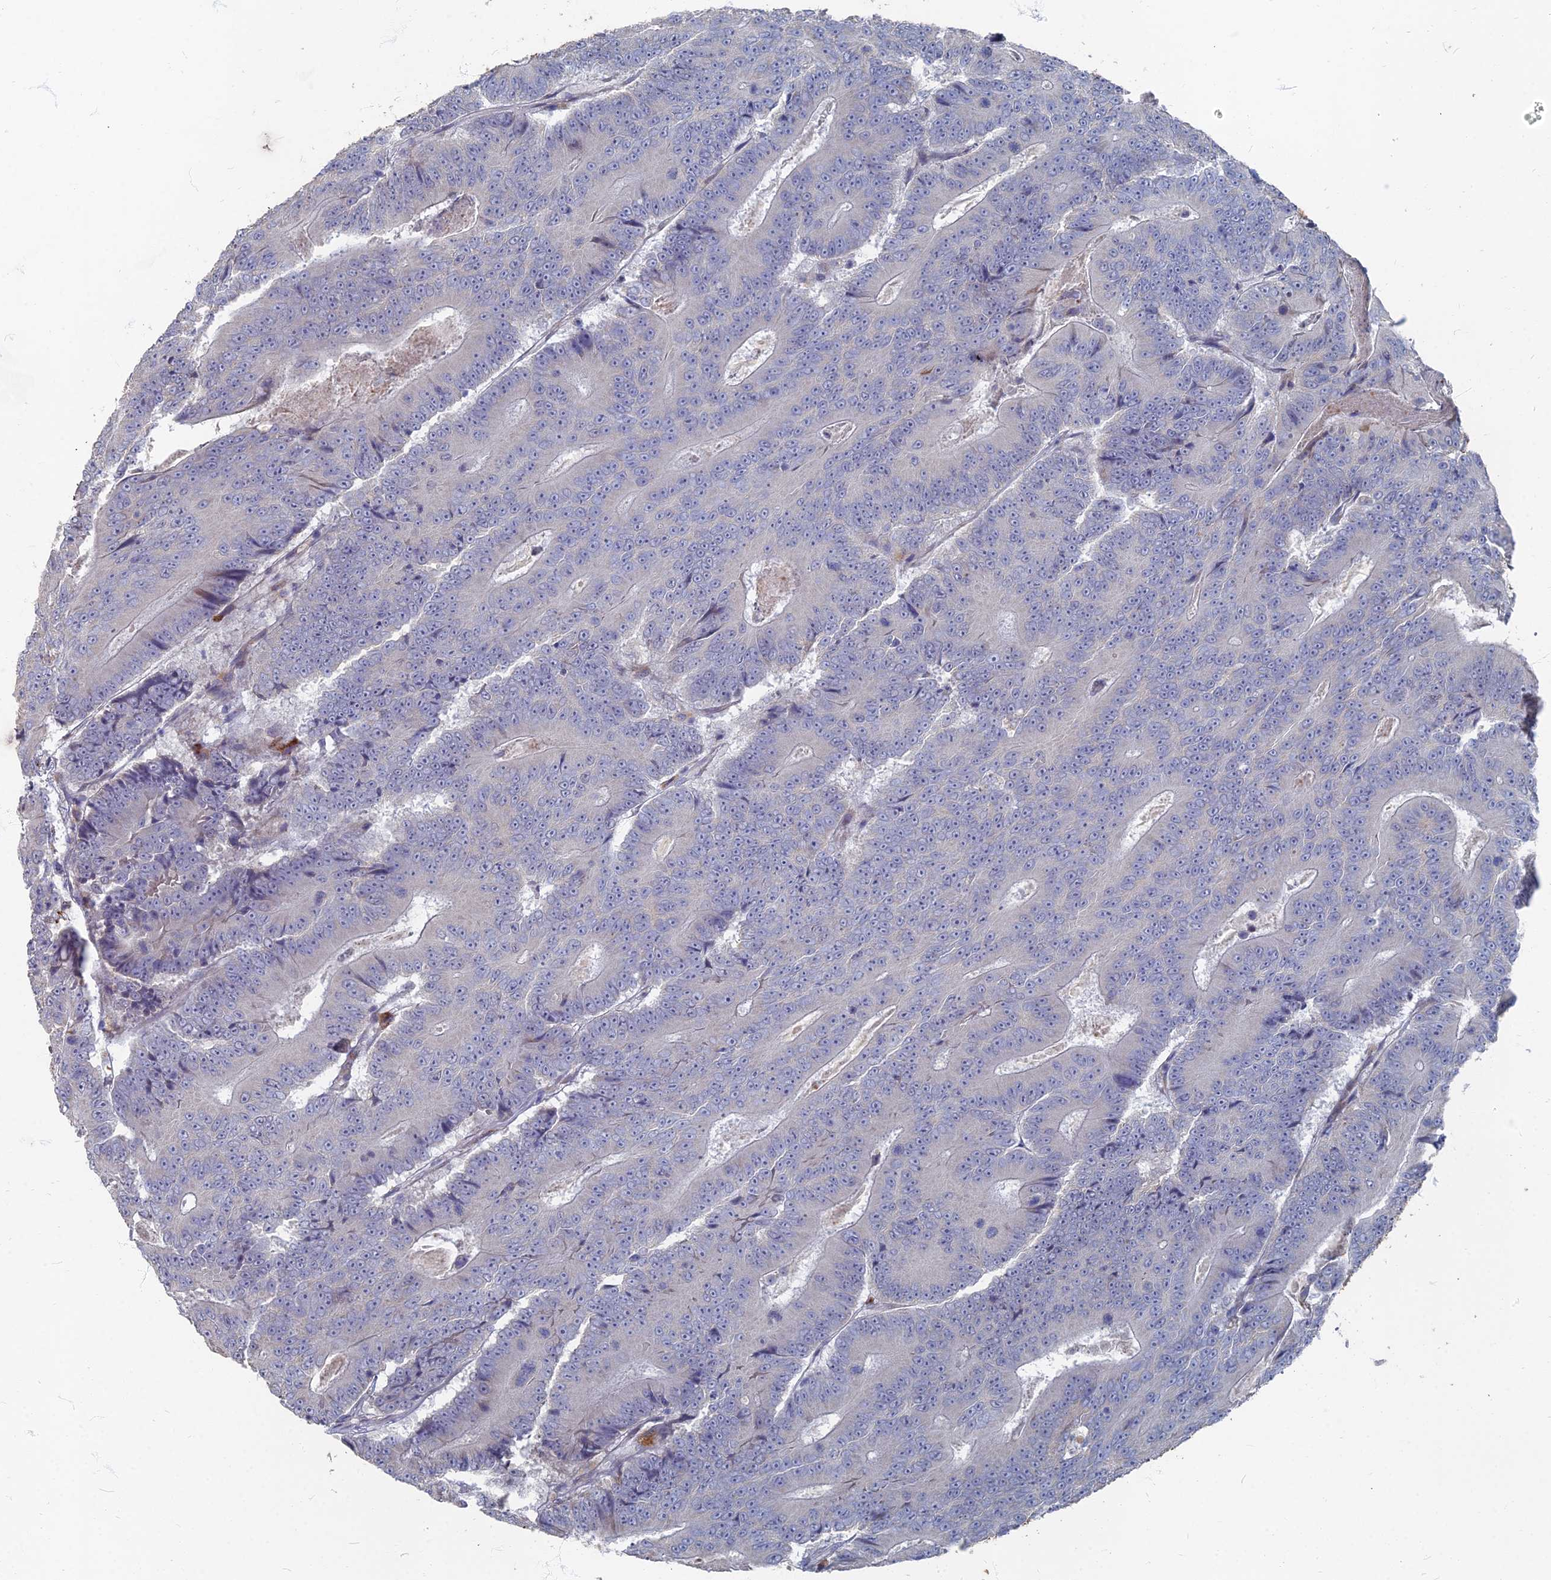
{"staining": {"intensity": "negative", "quantity": "none", "location": "none"}, "tissue": "colorectal cancer", "cell_type": "Tumor cells", "image_type": "cancer", "snomed": [{"axis": "morphology", "description": "Adenocarcinoma, NOS"}, {"axis": "topography", "description": "Colon"}], "caption": "The micrograph reveals no significant positivity in tumor cells of colorectal cancer (adenocarcinoma).", "gene": "TMEM128", "patient": {"sex": "male", "age": 83}}